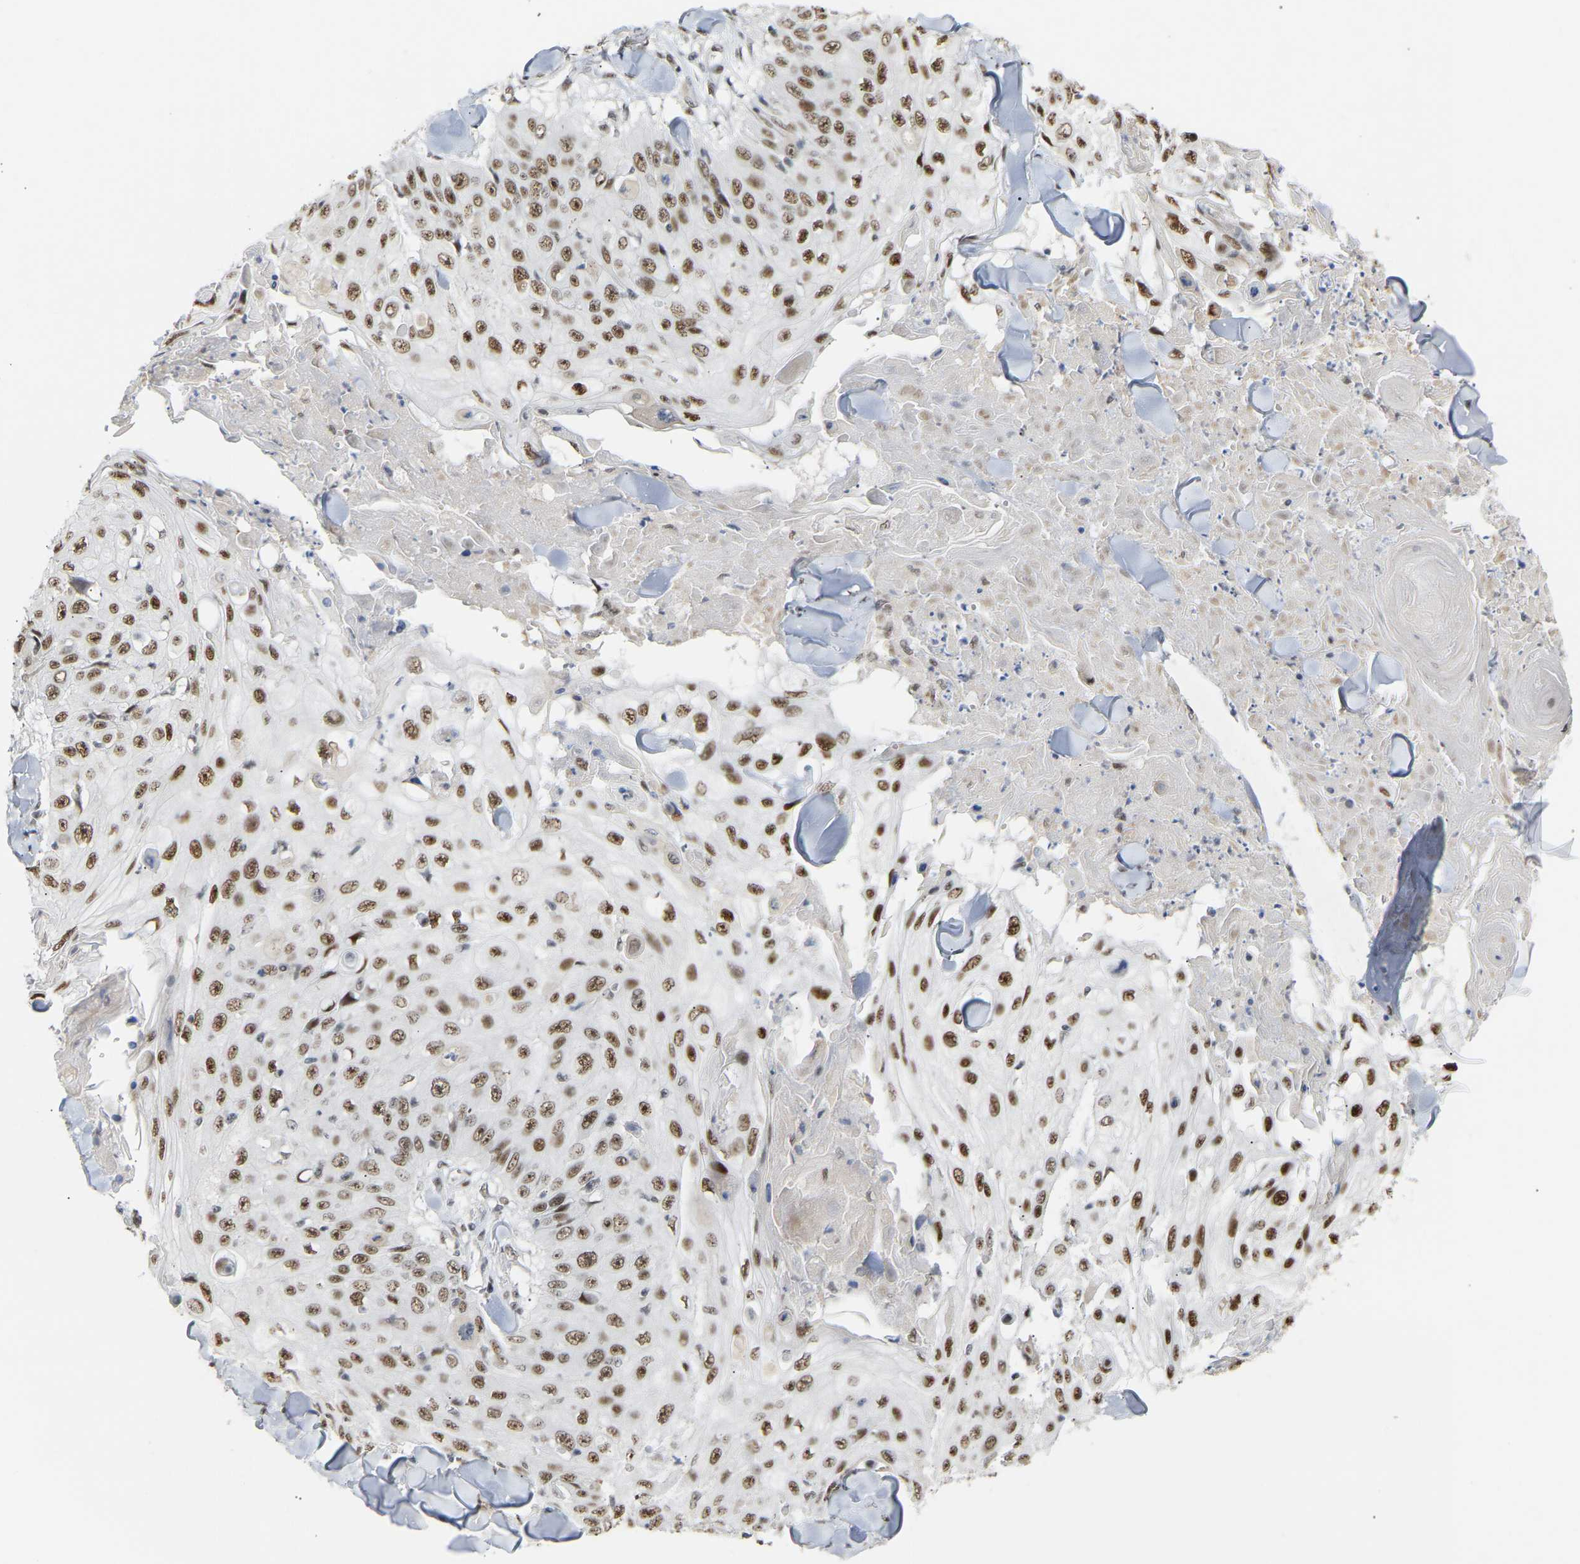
{"staining": {"intensity": "moderate", "quantity": ">75%", "location": "nuclear"}, "tissue": "skin cancer", "cell_type": "Tumor cells", "image_type": "cancer", "snomed": [{"axis": "morphology", "description": "Squamous cell carcinoma, NOS"}, {"axis": "topography", "description": "Skin"}], "caption": "IHC (DAB (3,3'-diaminobenzidine)) staining of skin squamous cell carcinoma demonstrates moderate nuclear protein staining in about >75% of tumor cells.", "gene": "NELFB", "patient": {"sex": "male", "age": 86}}